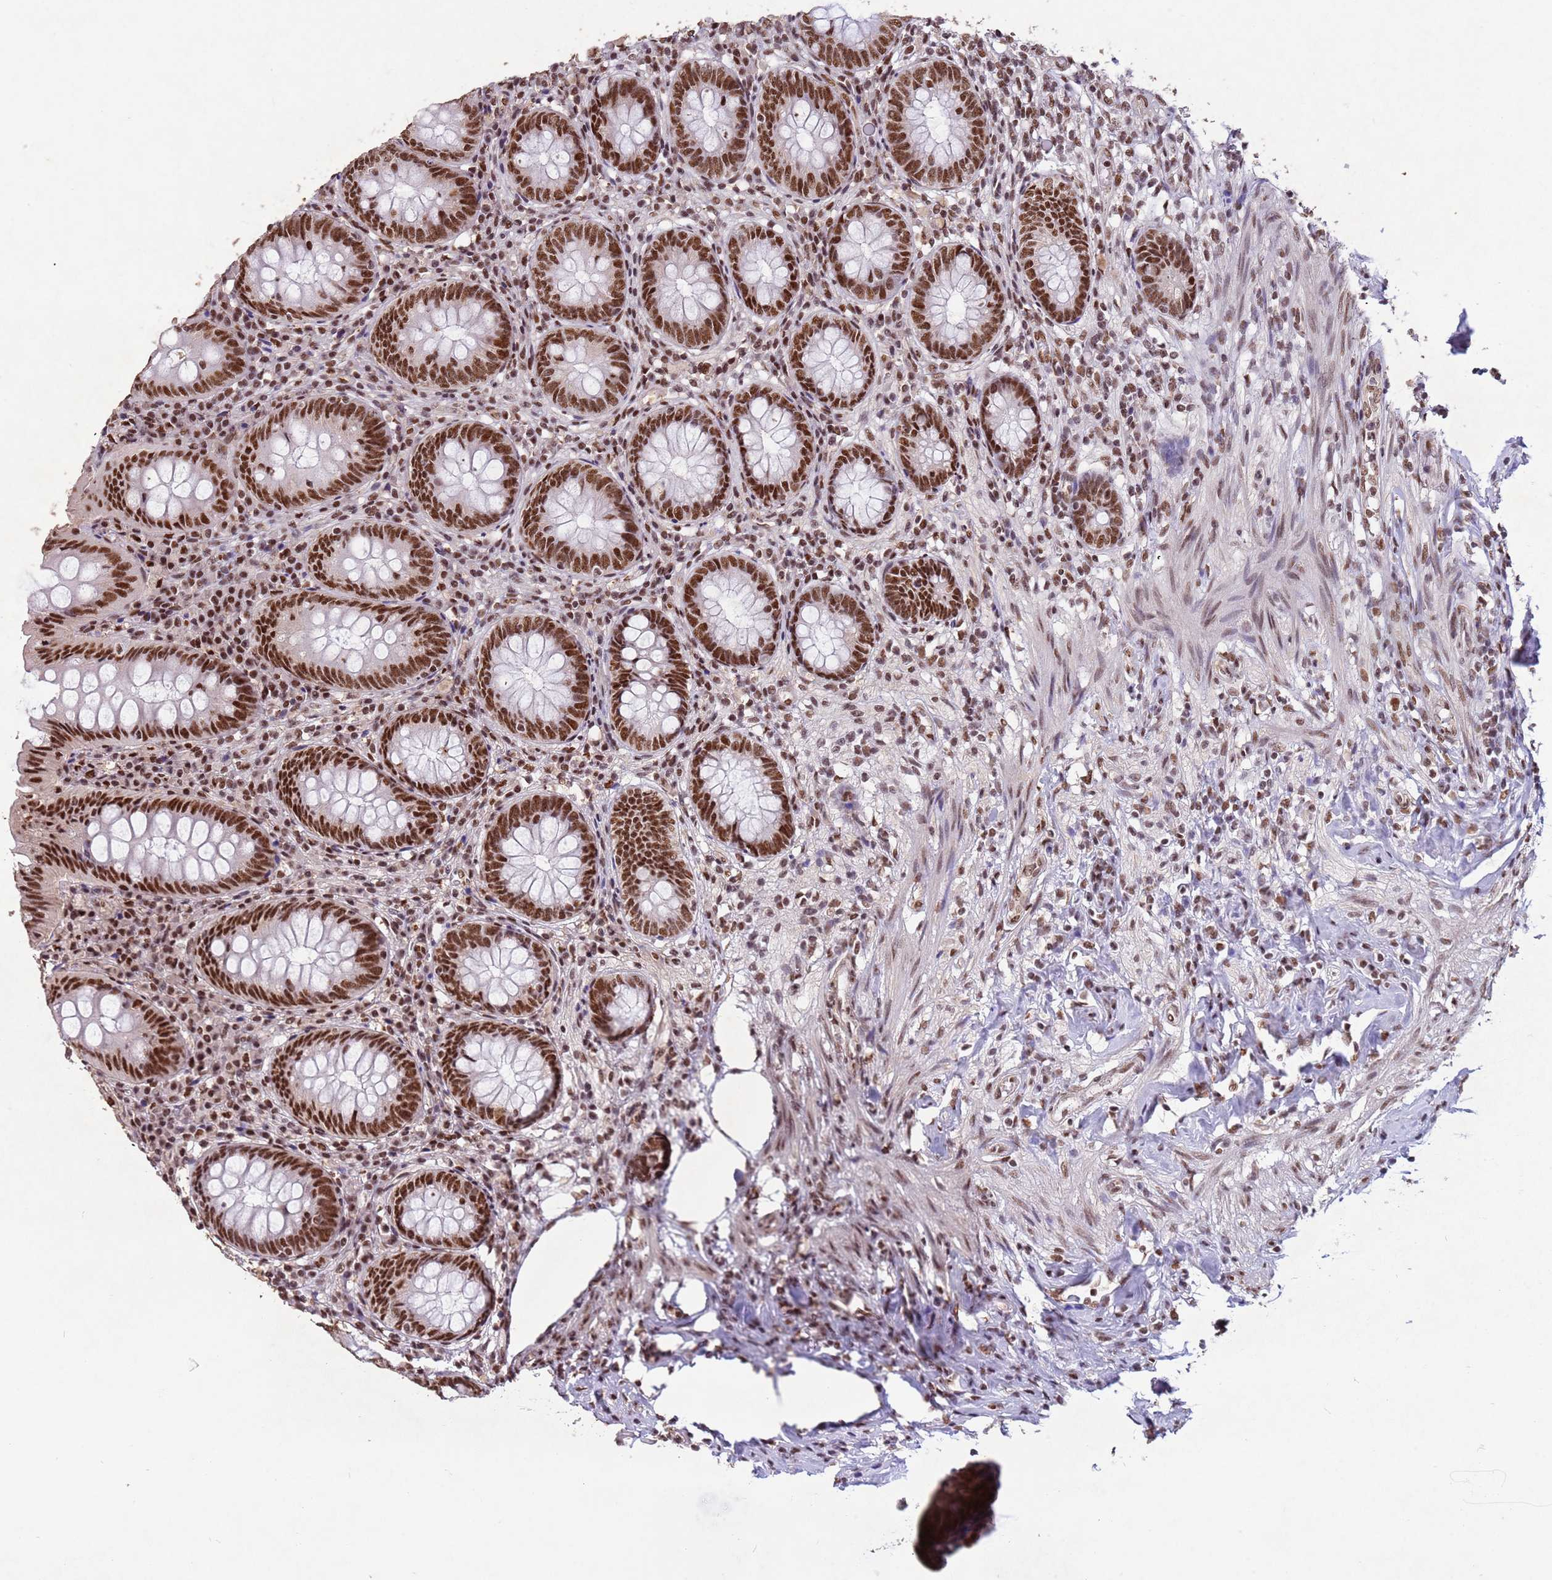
{"staining": {"intensity": "moderate", "quantity": ">75%", "location": "nuclear"}, "tissue": "appendix", "cell_type": "Glandular cells", "image_type": "normal", "snomed": [{"axis": "morphology", "description": "Normal tissue, NOS"}, {"axis": "topography", "description": "Appendix"}], "caption": "Immunohistochemical staining of benign human appendix displays >75% levels of moderate nuclear protein staining in about >75% of glandular cells. (DAB (3,3'-diaminobenzidine) IHC, brown staining for protein, blue staining for nuclei).", "gene": "ESF1", "patient": {"sex": "female", "age": 54}}